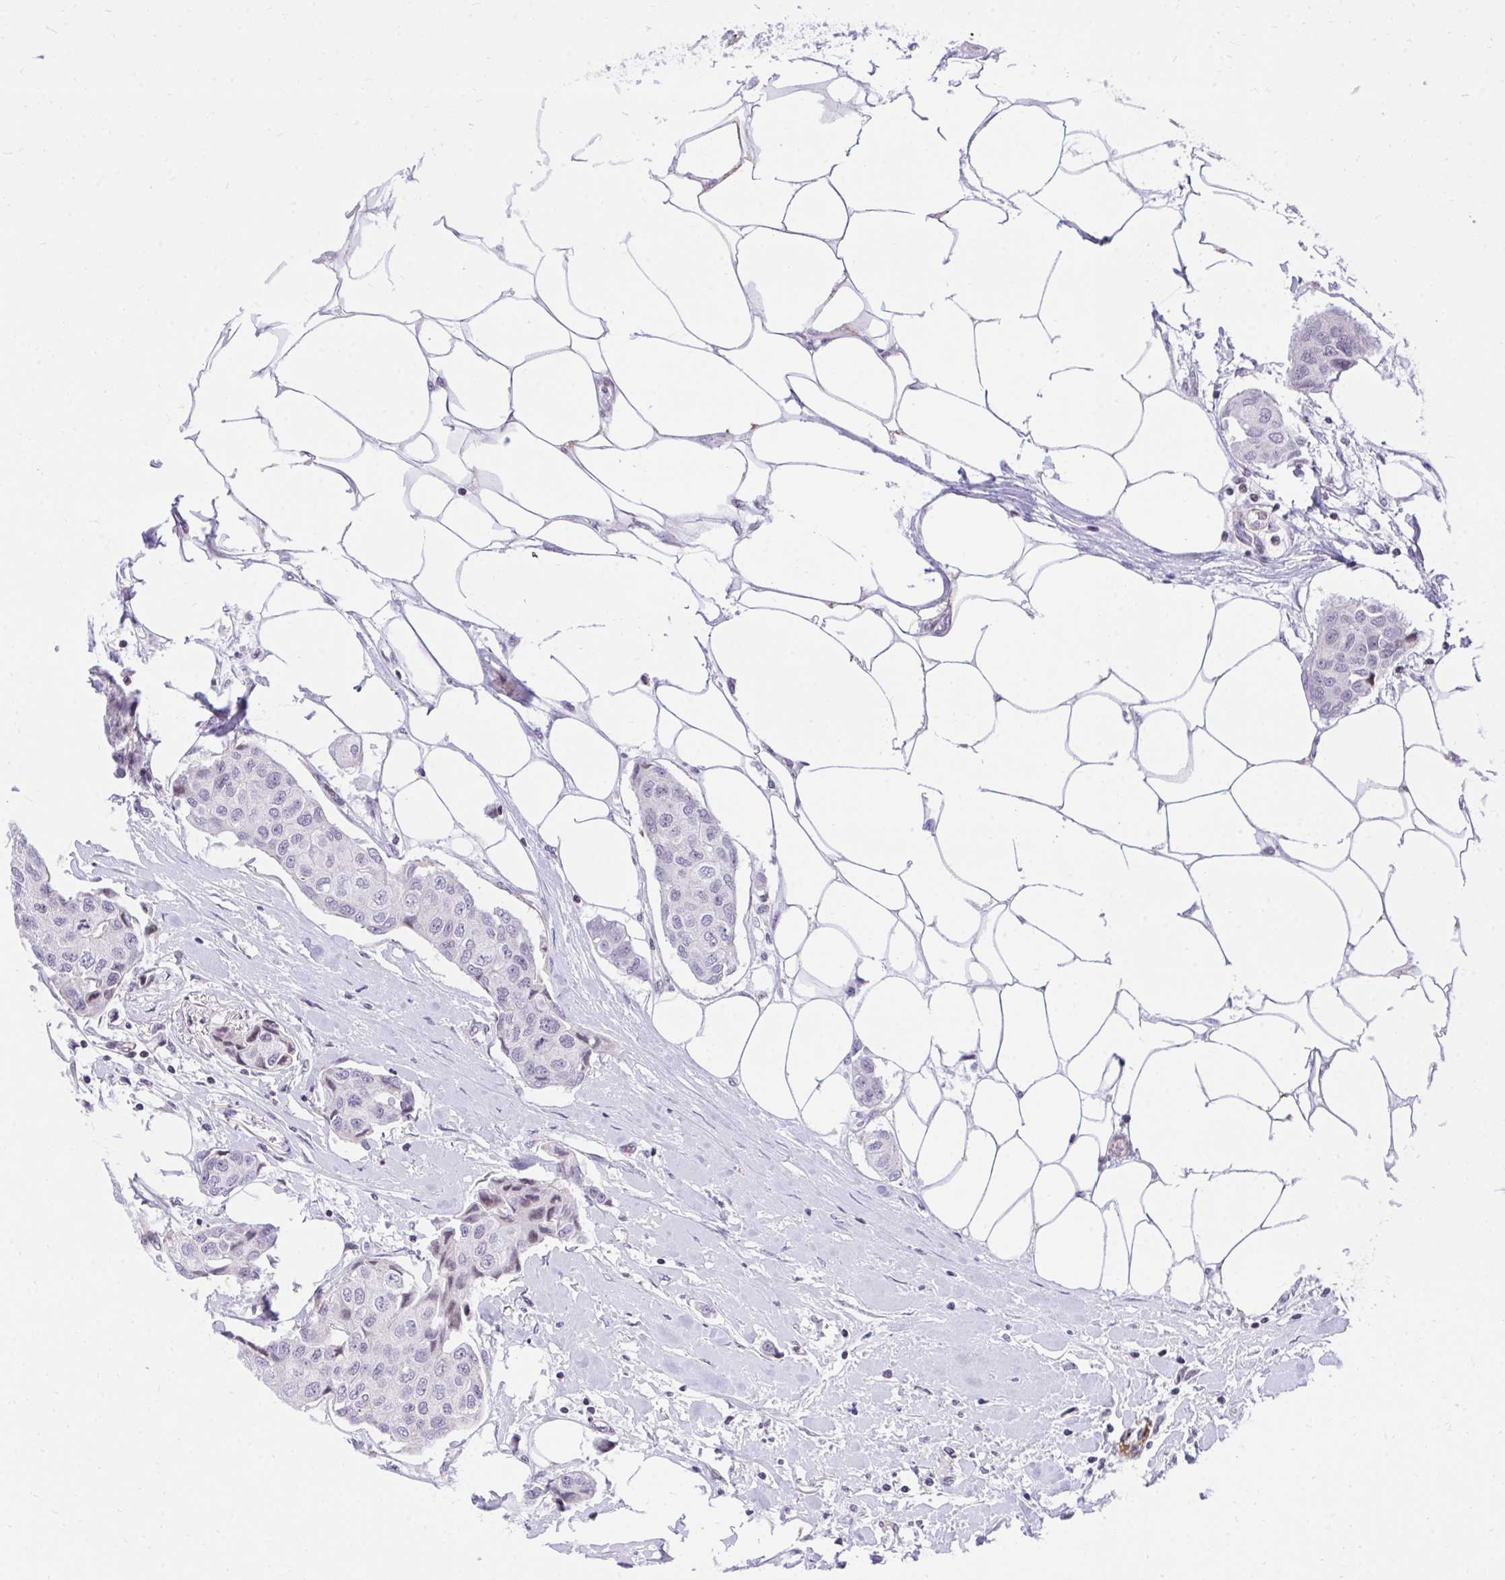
{"staining": {"intensity": "negative", "quantity": "none", "location": "none"}, "tissue": "breast cancer", "cell_type": "Tumor cells", "image_type": "cancer", "snomed": [{"axis": "morphology", "description": "Duct carcinoma"}, {"axis": "topography", "description": "Breast"}, {"axis": "topography", "description": "Lymph node"}], "caption": "Image shows no protein positivity in tumor cells of breast invasive ductal carcinoma tissue. (Brightfield microscopy of DAB immunohistochemistry at high magnification).", "gene": "KCNN4", "patient": {"sex": "female", "age": 80}}